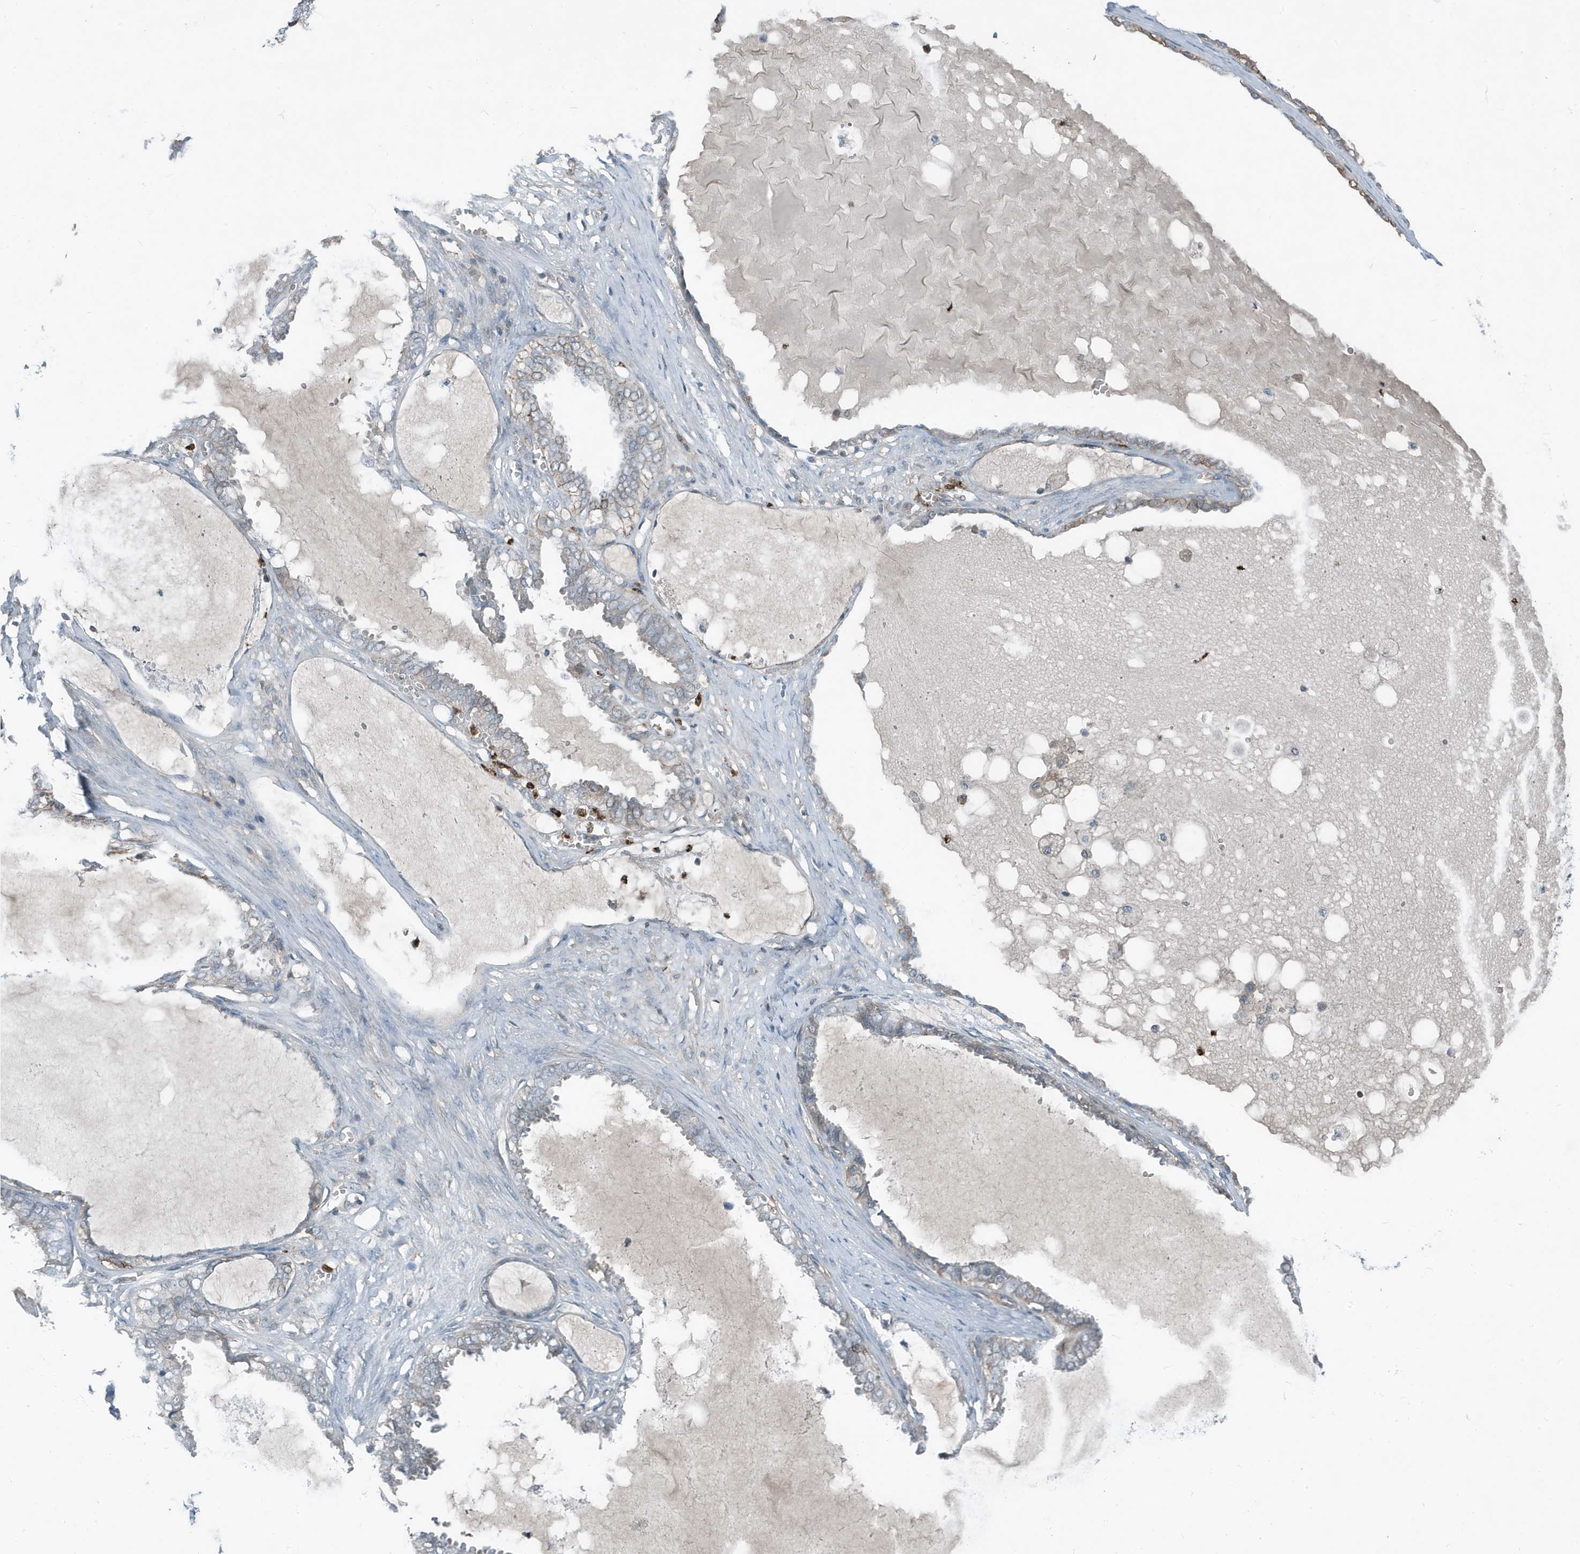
{"staining": {"intensity": "moderate", "quantity": "<25%", "location": "cytoplasmic/membranous"}, "tissue": "ovarian cancer", "cell_type": "Tumor cells", "image_type": "cancer", "snomed": [{"axis": "morphology", "description": "Carcinoma, NOS"}, {"axis": "morphology", "description": "Carcinoma, endometroid"}, {"axis": "topography", "description": "Ovary"}], "caption": "Immunohistochemistry of human carcinoma (ovarian) demonstrates low levels of moderate cytoplasmic/membranous positivity in approximately <25% of tumor cells.", "gene": "DAPP1", "patient": {"sex": "female", "age": 50}}